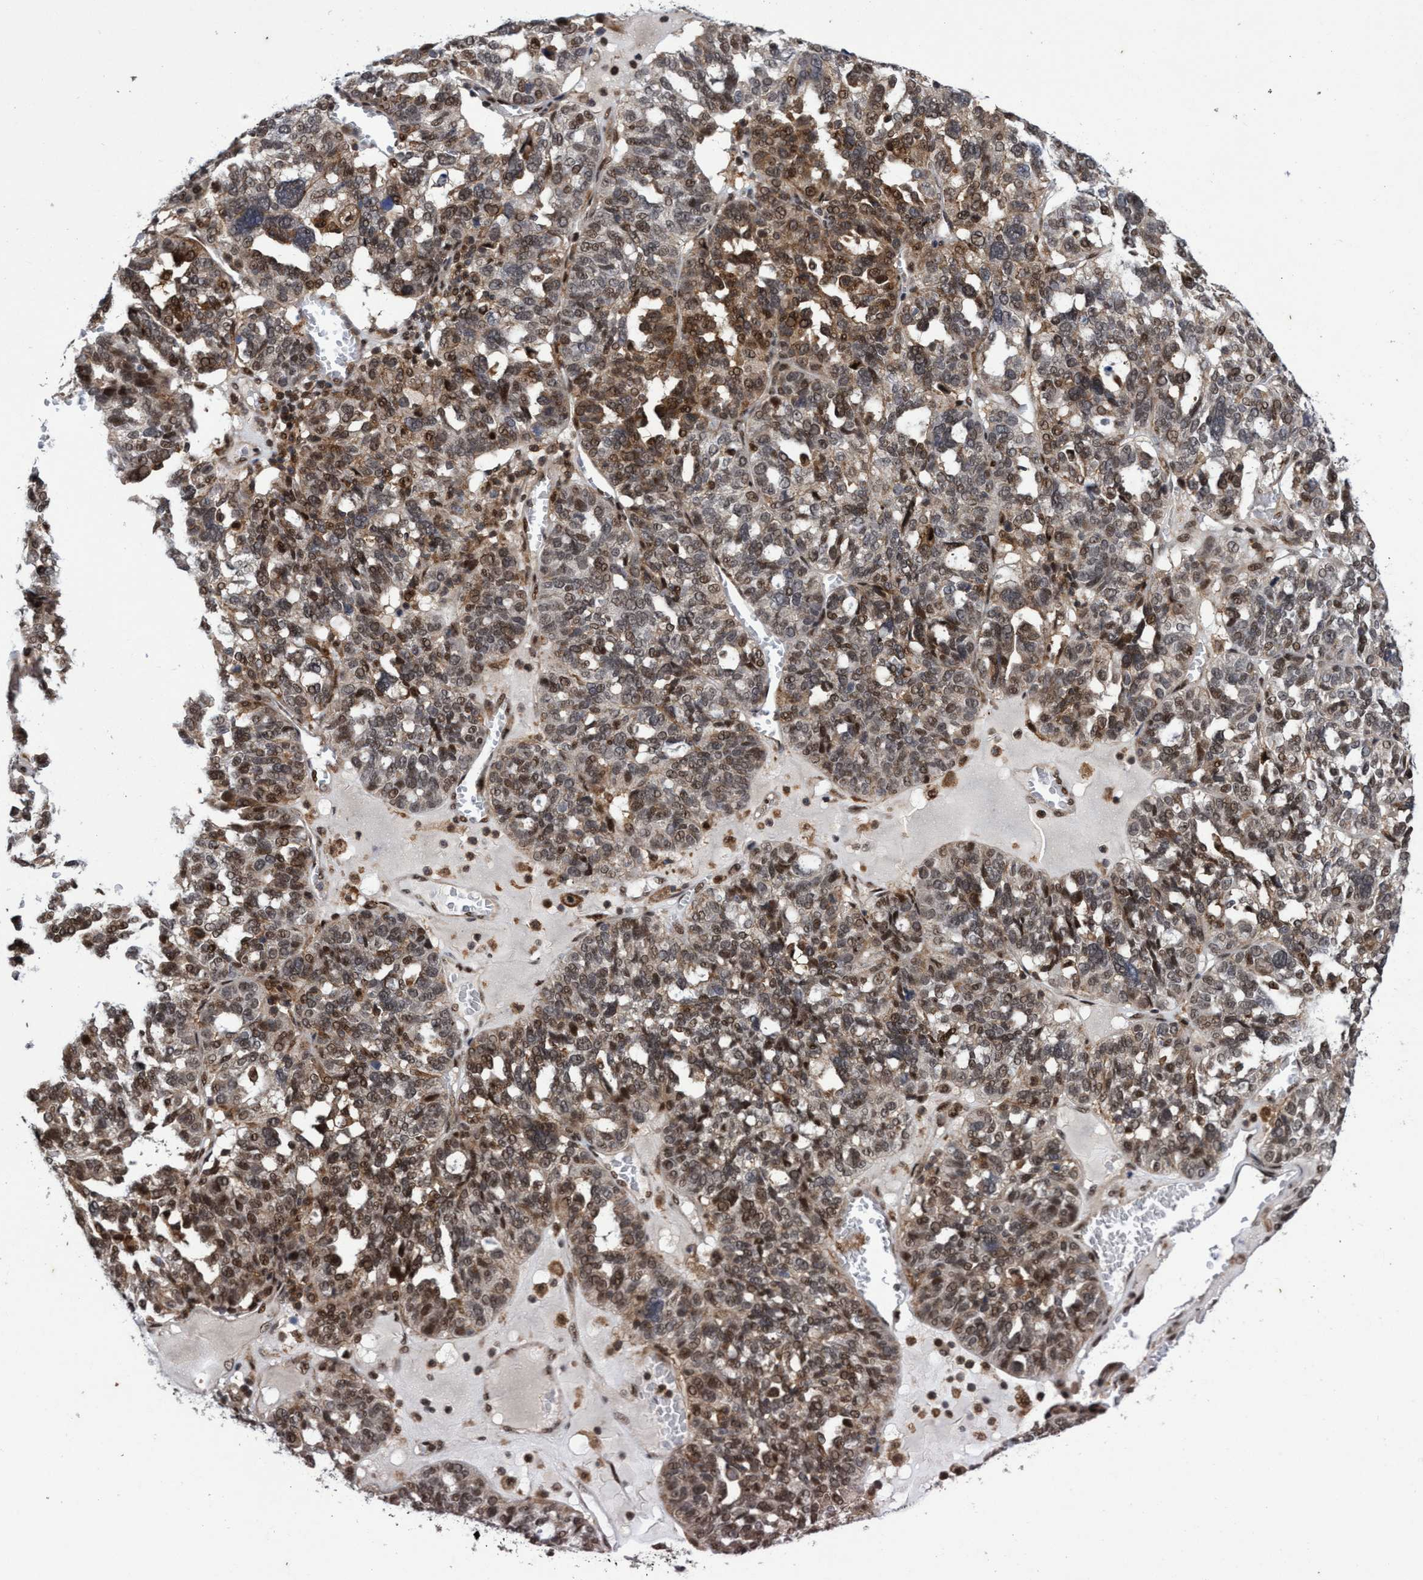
{"staining": {"intensity": "weak", "quantity": ">75%", "location": "cytoplasmic/membranous,nuclear"}, "tissue": "ovarian cancer", "cell_type": "Tumor cells", "image_type": "cancer", "snomed": [{"axis": "morphology", "description": "Cystadenocarcinoma, serous, NOS"}, {"axis": "topography", "description": "Ovary"}], "caption": "Ovarian serous cystadenocarcinoma tissue reveals weak cytoplasmic/membranous and nuclear expression in approximately >75% of tumor cells", "gene": "GTF2F1", "patient": {"sex": "female", "age": 59}}